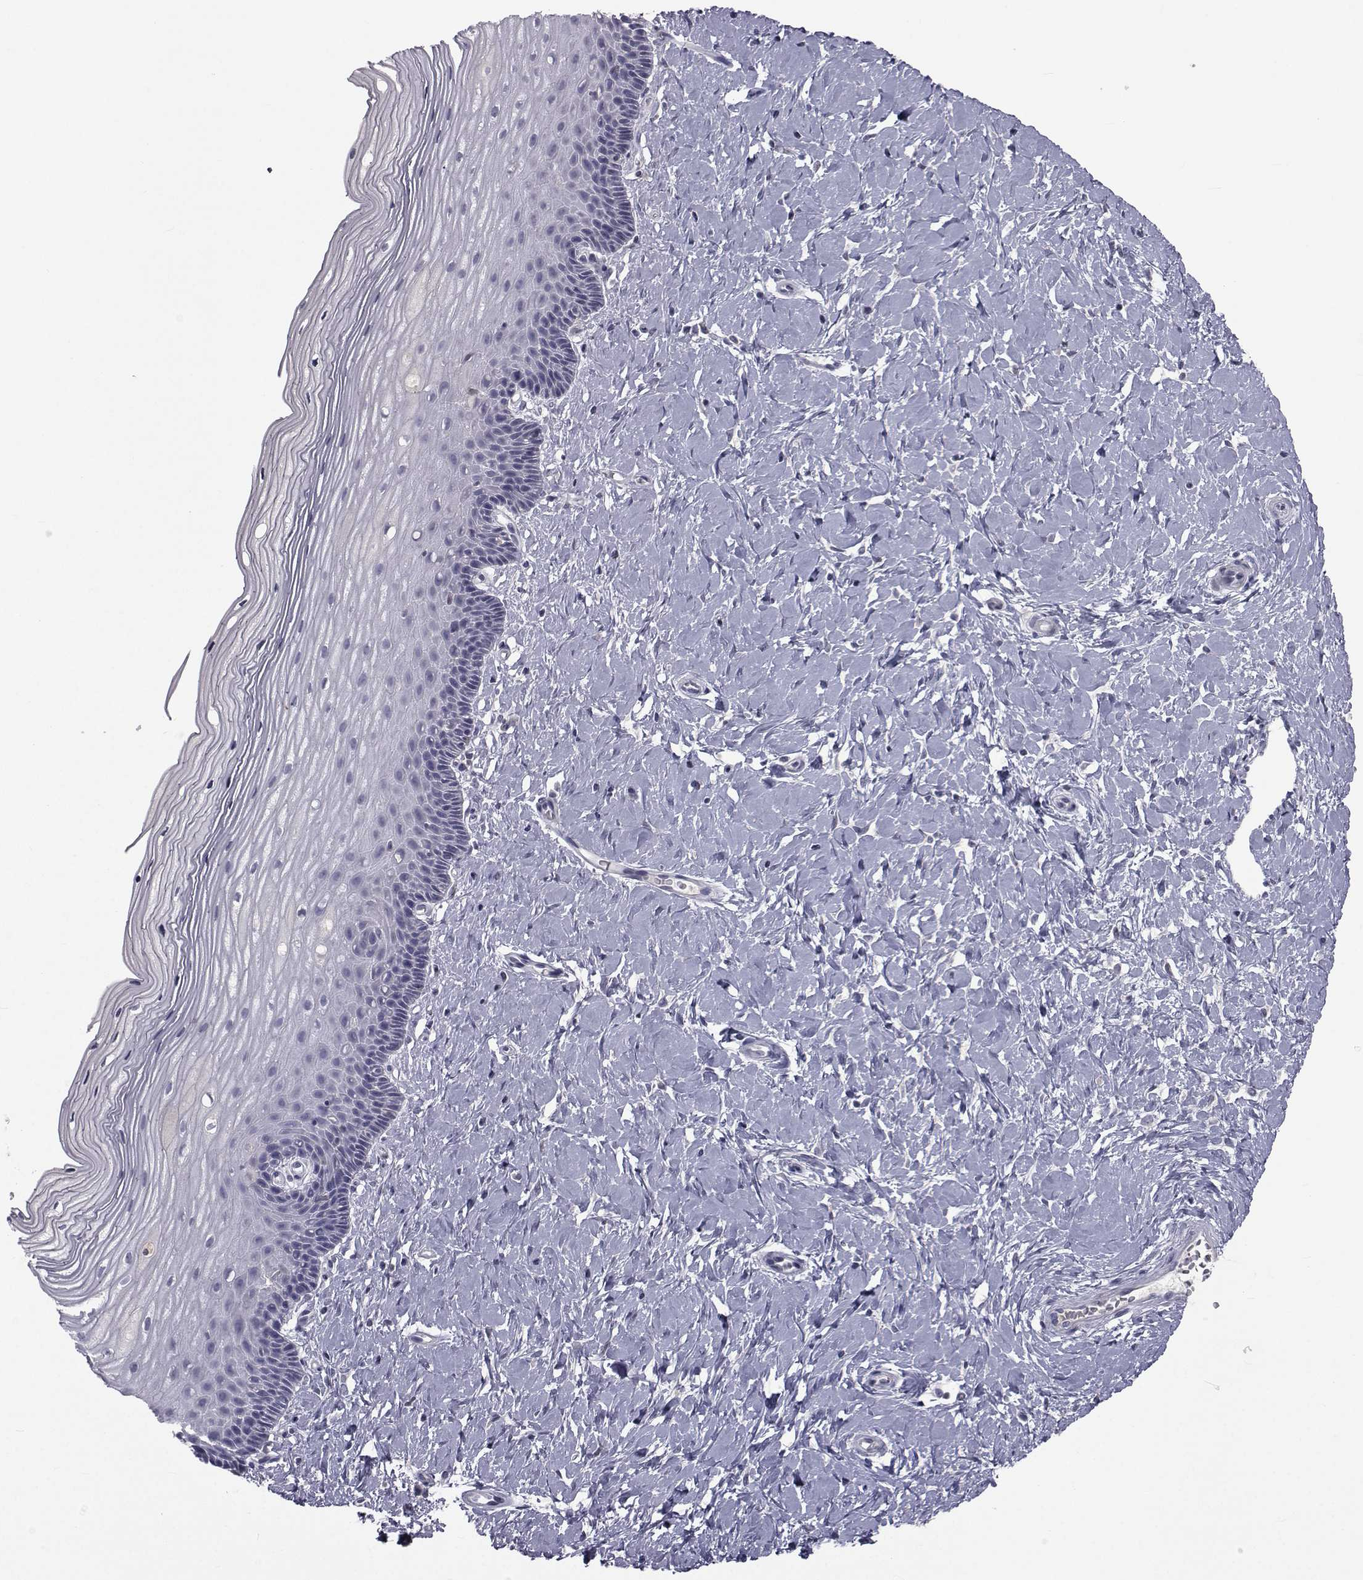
{"staining": {"intensity": "negative", "quantity": "none", "location": "none"}, "tissue": "cervix", "cell_type": "Glandular cells", "image_type": "normal", "snomed": [{"axis": "morphology", "description": "Normal tissue, NOS"}, {"axis": "topography", "description": "Cervix"}], "caption": "Protein analysis of unremarkable cervix exhibits no significant expression in glandular cells. (Stains: DAB immunohistochemistry (IHC) with hematoxylin counter stain, Microscopy: brightfield microscopy at high magnification).", "gene": "PAX2", "patient": {"sex": "female", "age": 37}}